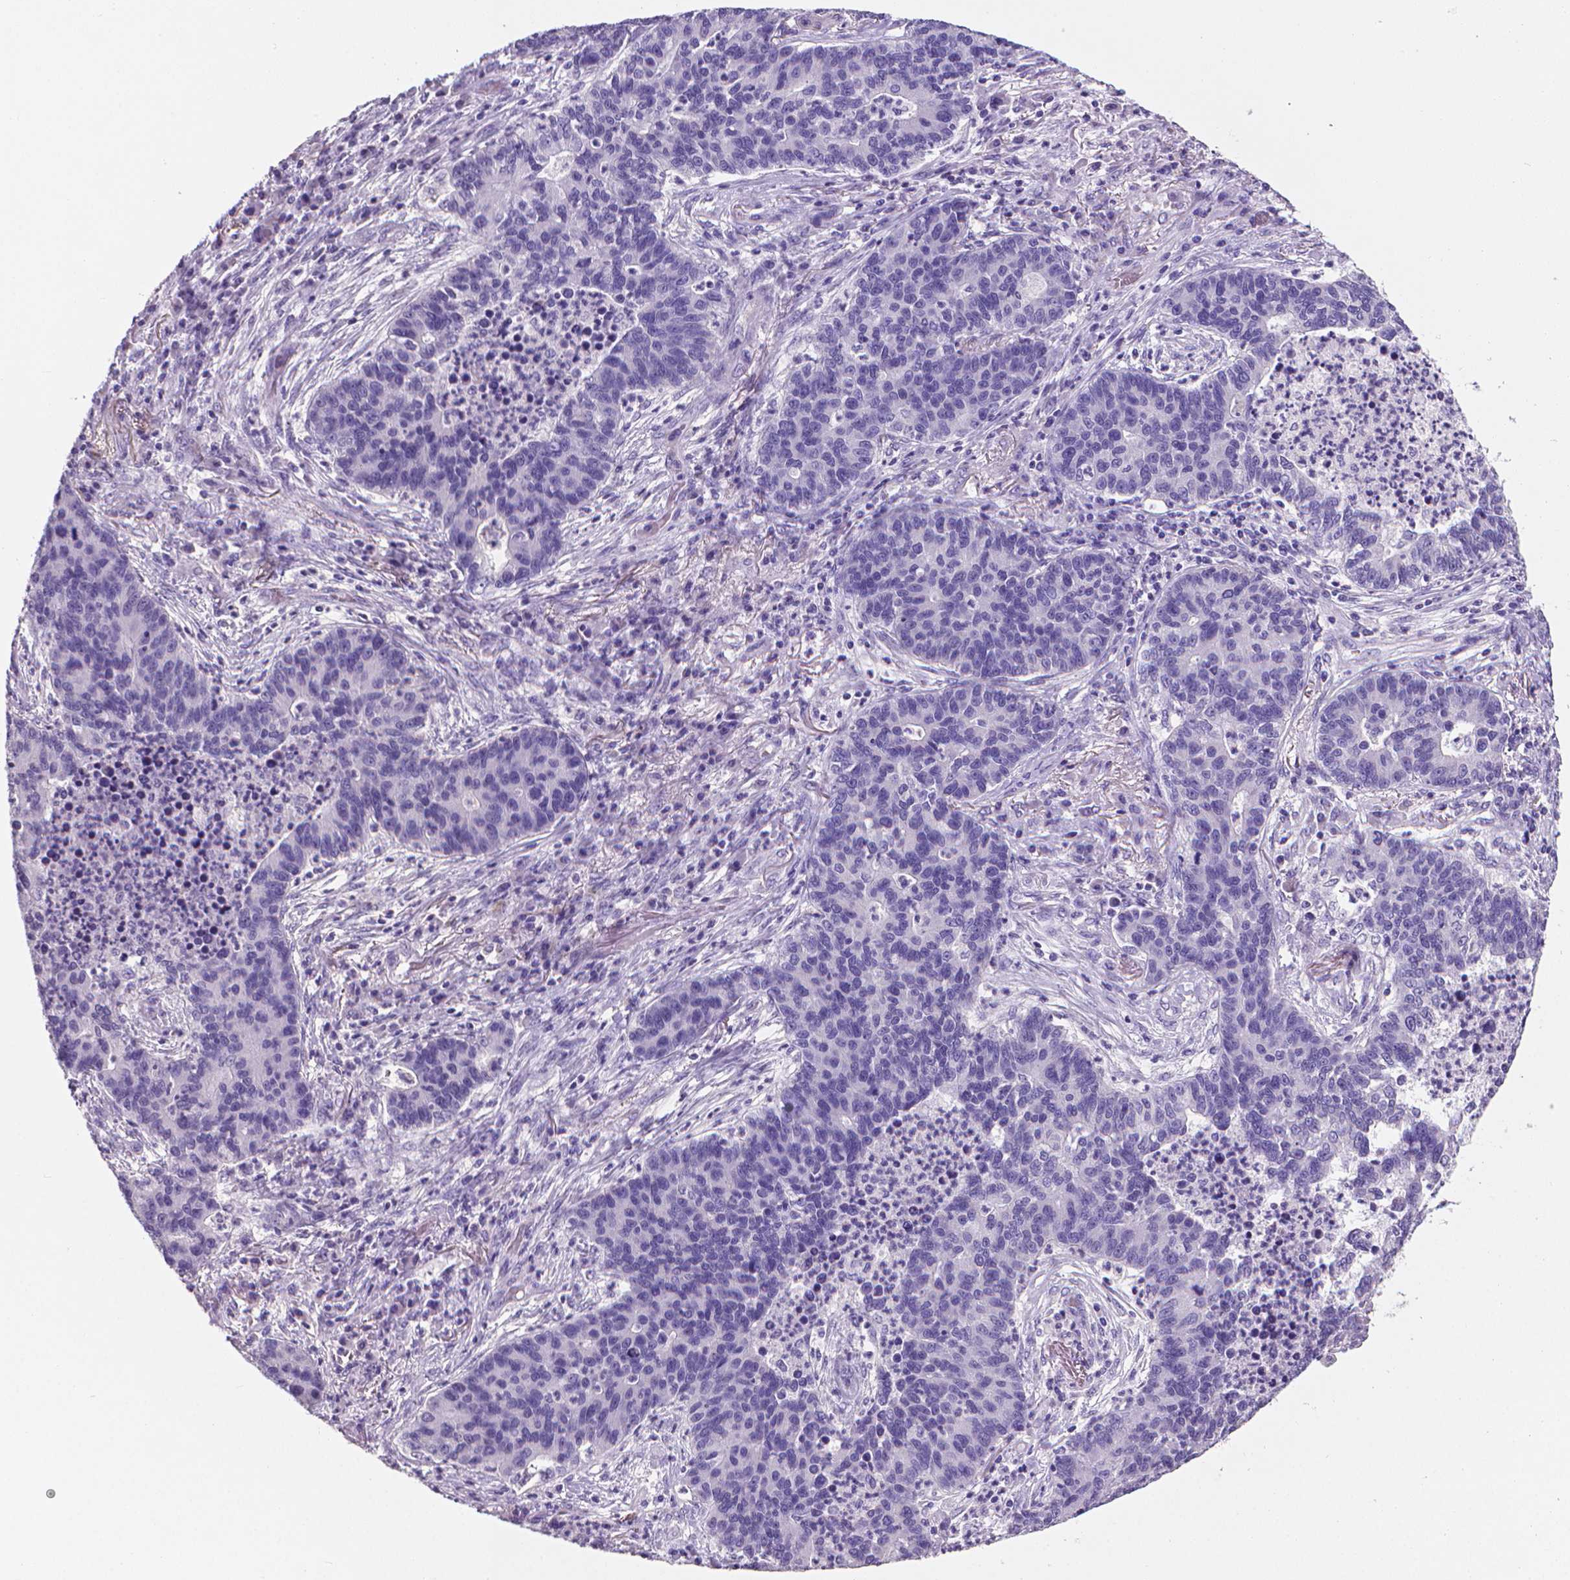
{"staining": {"intensity": "negative", "quantity": "none", "location": "none"}, "tissue": "lung cancer", "cell_type": "Tumor cells", "image_type": "cancer", "snomed": [{"axis": "morphology", "description": "Adenocarcinoma, NOS"}, {"axis": "topography", "description": "Lung"}], "caption": "DAB immunohistochemical staining of human lung adenocarcinoma displays no significant positivity in tumor cells.", "gene": "XPNPEP2", "patient": {"sex": "female", "age": 57}}